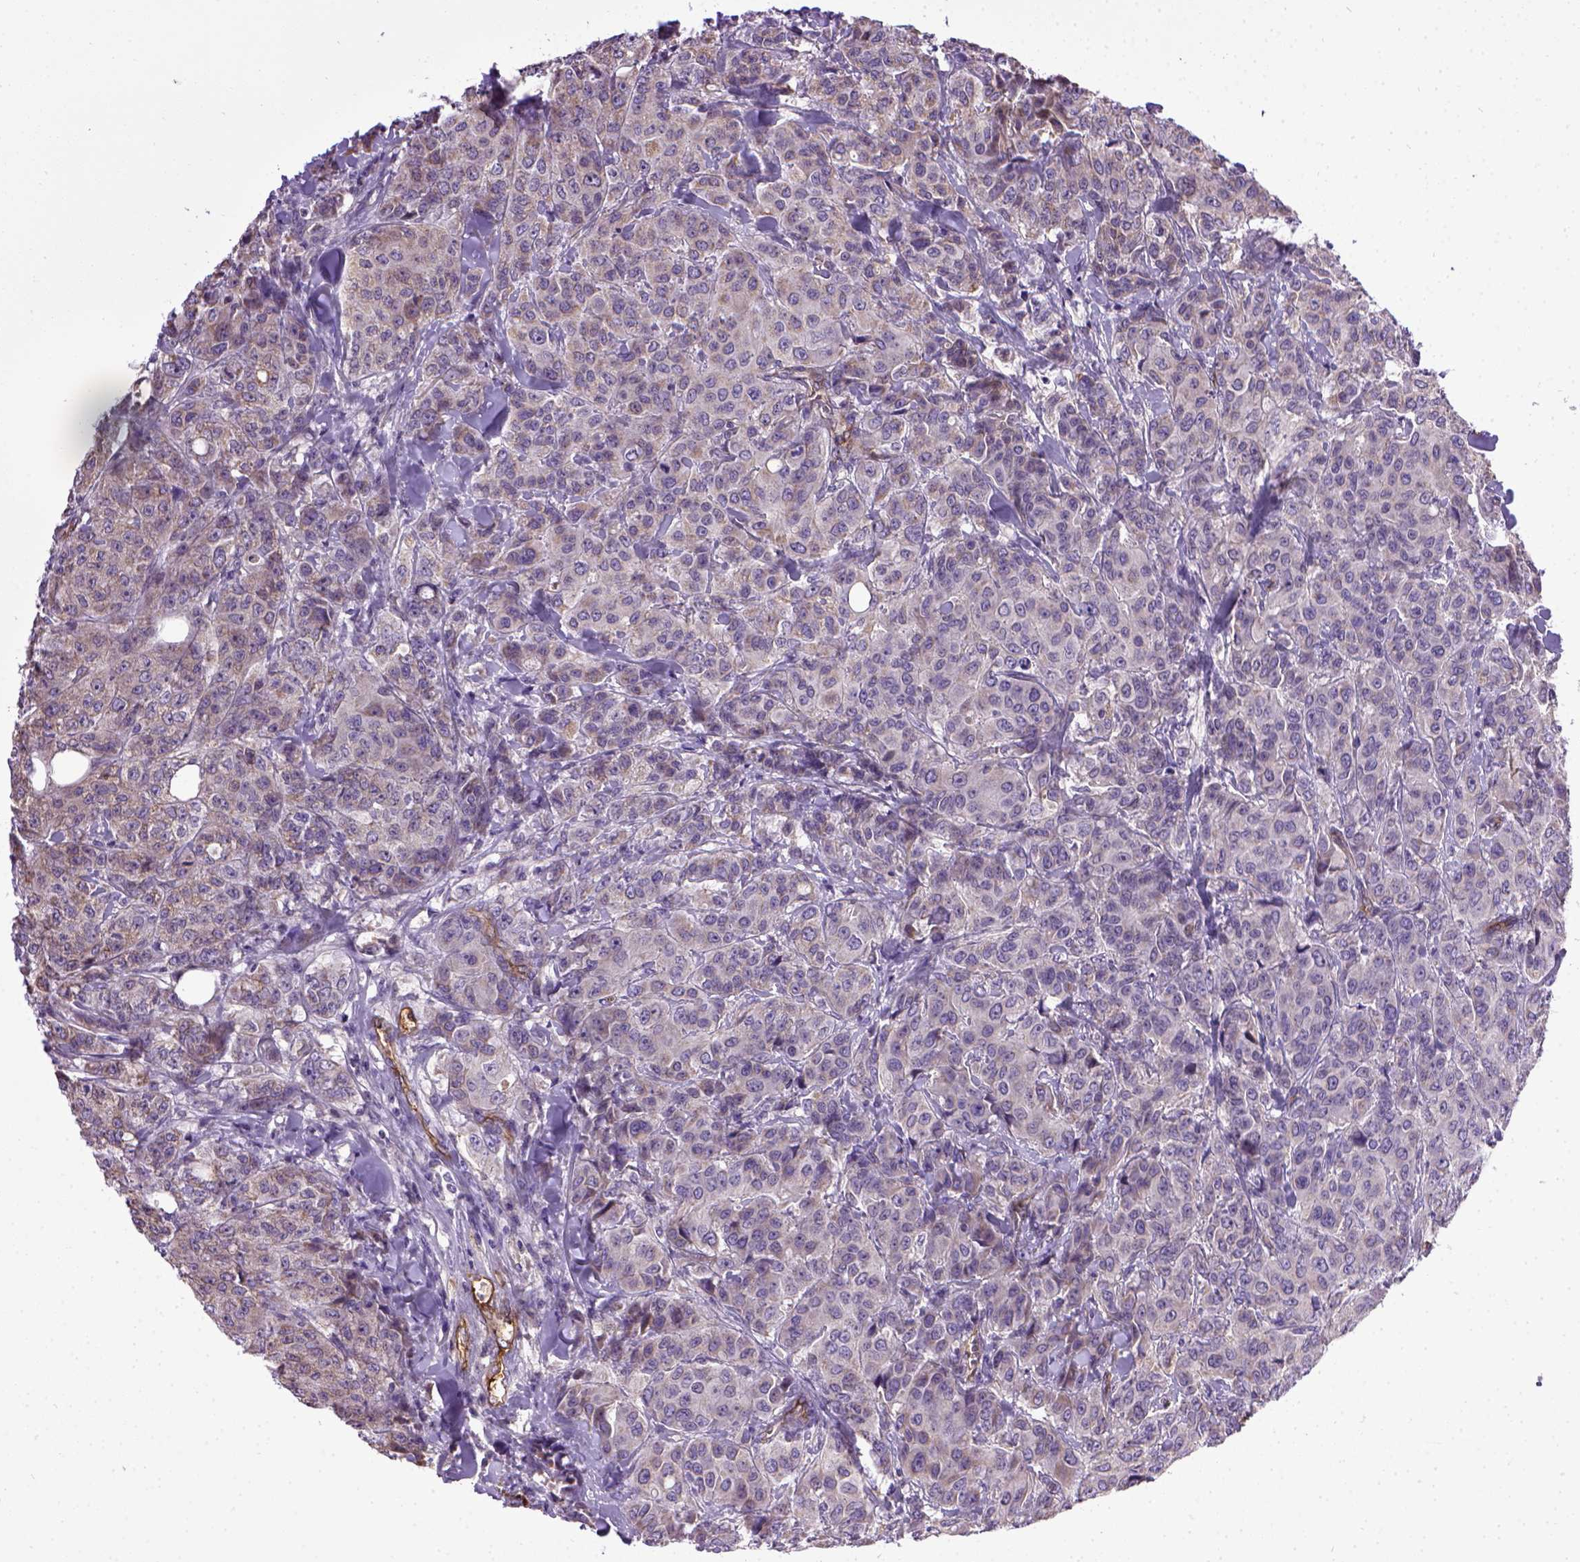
{"staining": {"intensity": "weak", "quantity": "<25%", "location": "cytoplasmic/membranous"}, "tissue": "breast cancer", "cell_type": "Tumor cells", "image_type": "cancer", "snomed": [{"axis": "morphology", "description": "Duct carcinoma"}, {"axis": "topography", "description": "Breast"}], "caption": "The immunohistochemistry photomicrograph has no significant expression in tumor cells of intraductal carcinoma (breast) tissue.", "gene": "ENG", "patient": {"sex": "female", "age": 43}}